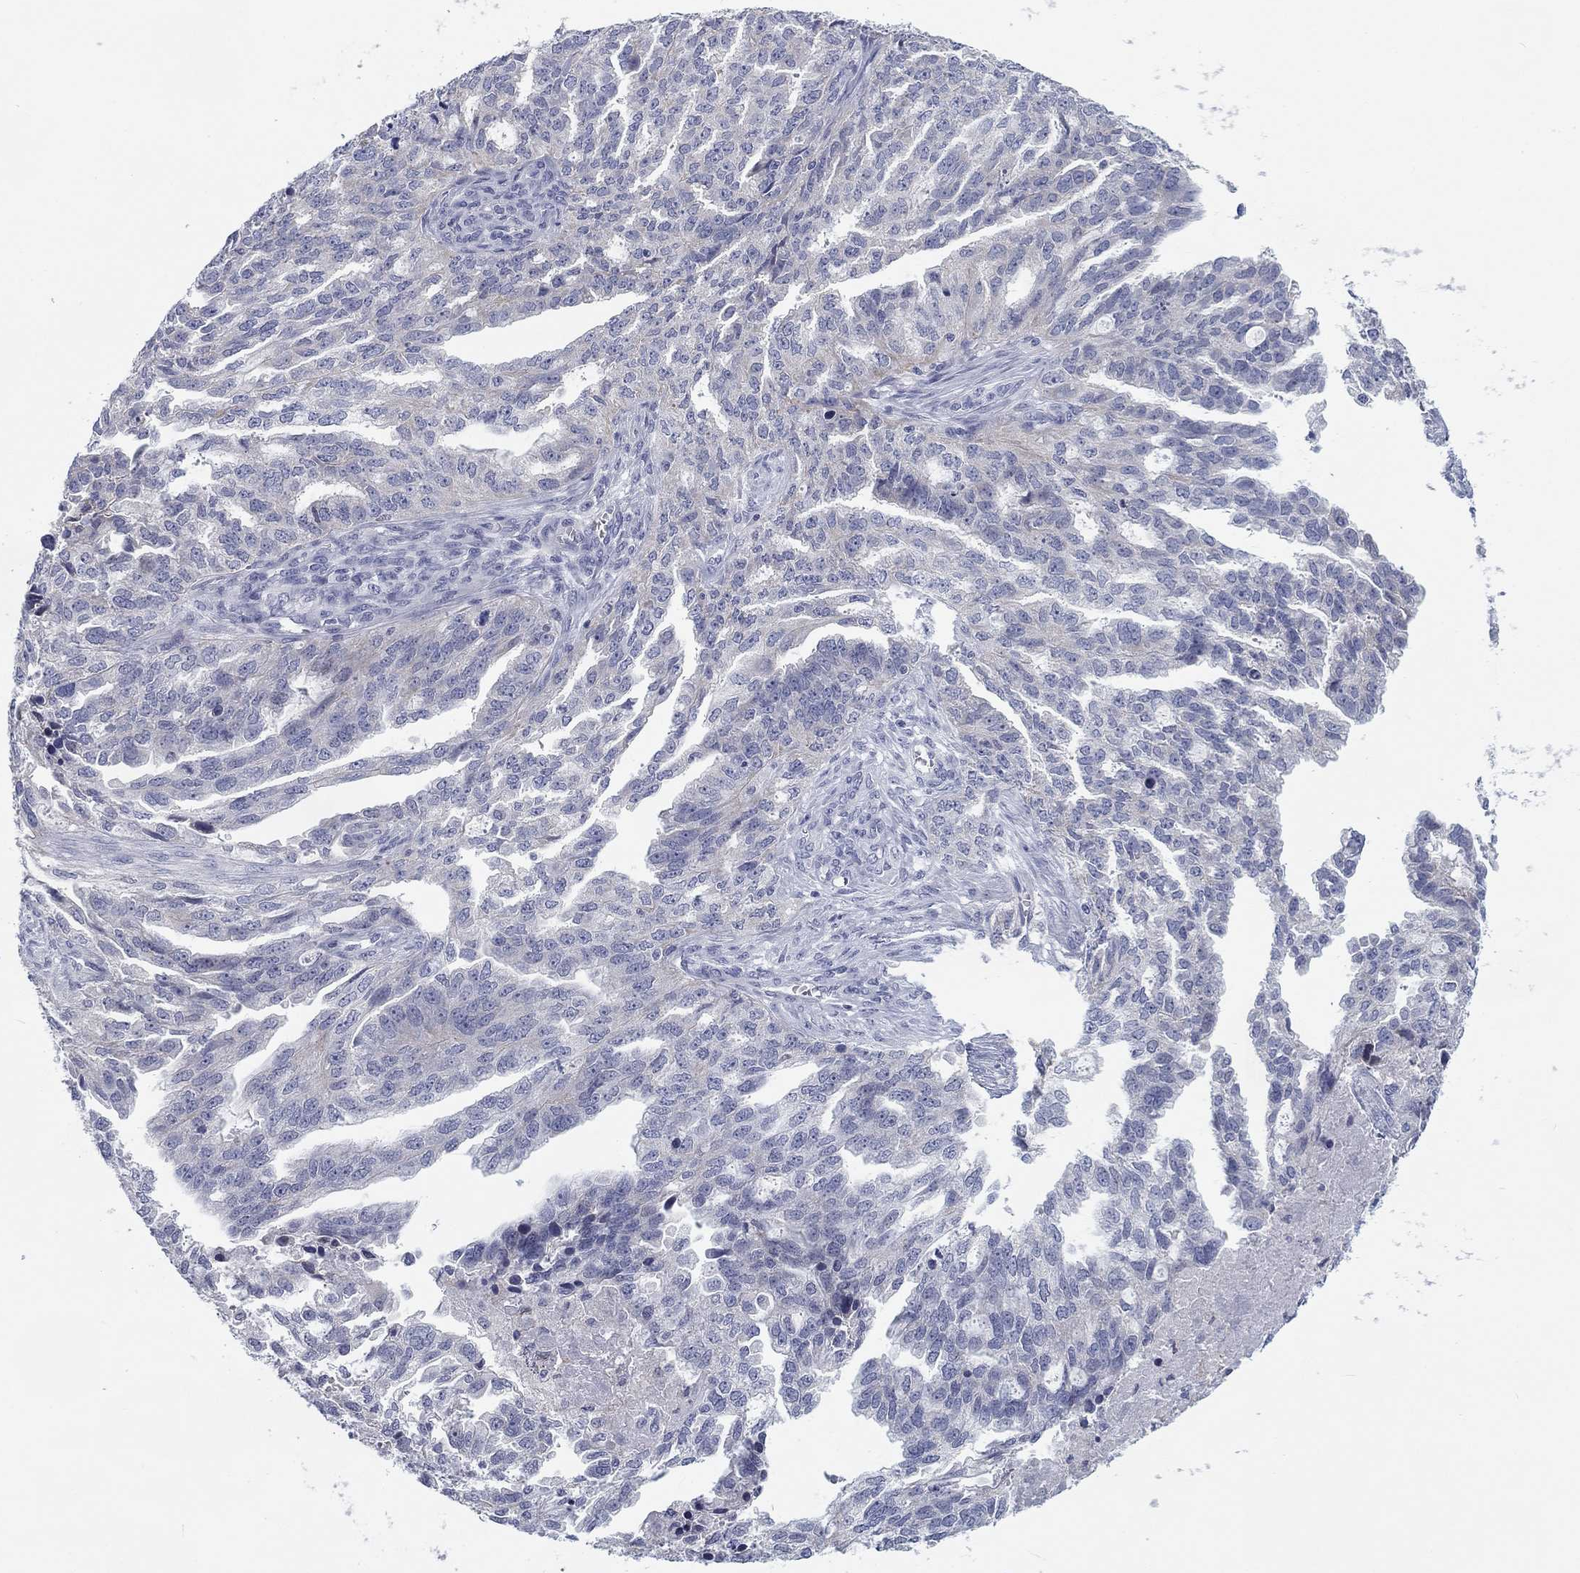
{"staining": {"intensity": "negative", "quantity": "none", "location": "none"}, "tissue": "ovarian cancer", "cell_type": "Tumor cells", "image_type": "cancer", "snomed": [{"axis": "morphology", "description": "Cystadenocarcinoma, serous, NOS"}, {"axis": "topography", "description": "Ovary"}], "caption": "Immunohistochemistry (IHC) image of neoplastic tissue: ovarian cancer stained with DAB (3,3'-diaminobenzidine) exhibits no significant protein staining in tumor cells.", "gene": "CALB1", "patient": {"sex": "female", "age": 51}}